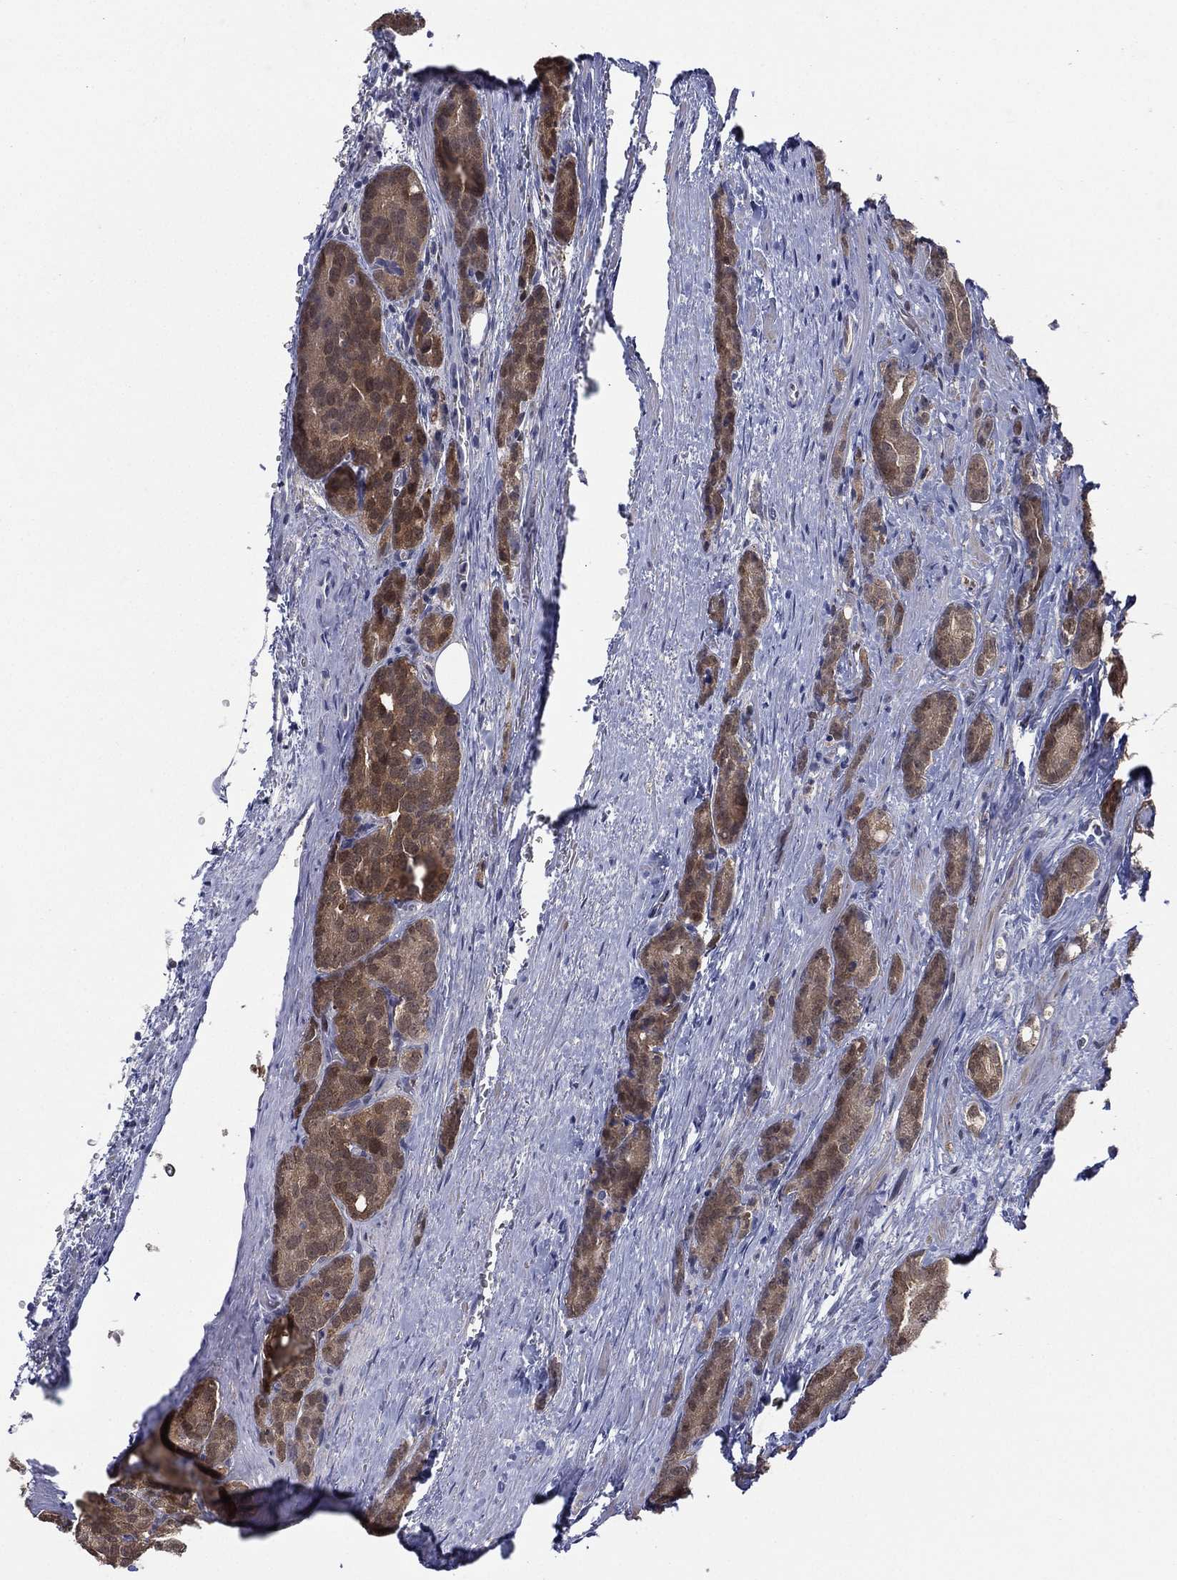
{"staining": {"intensity": "moderate", "quantity": ">75%", "location": "cytoplasmic/membranous"}, "tissue": "prostate cancer", "cell_type": "Tumor cells", "image_type": "cancer", "snomed": [{"axis": "morphology", "description": "Adenocarcinoma, NOS"}, {"axis": "topography", "description": "Prostate"}], "caption": "This photomicrograph shows IHC staining of prostate adenocarcinoma, with medium moderate cytoplasmic/membranous positivity in approximately >75% of tumor cells.", "gene": "DDAH1", "patient": {"sex": "male", "age": 71}}